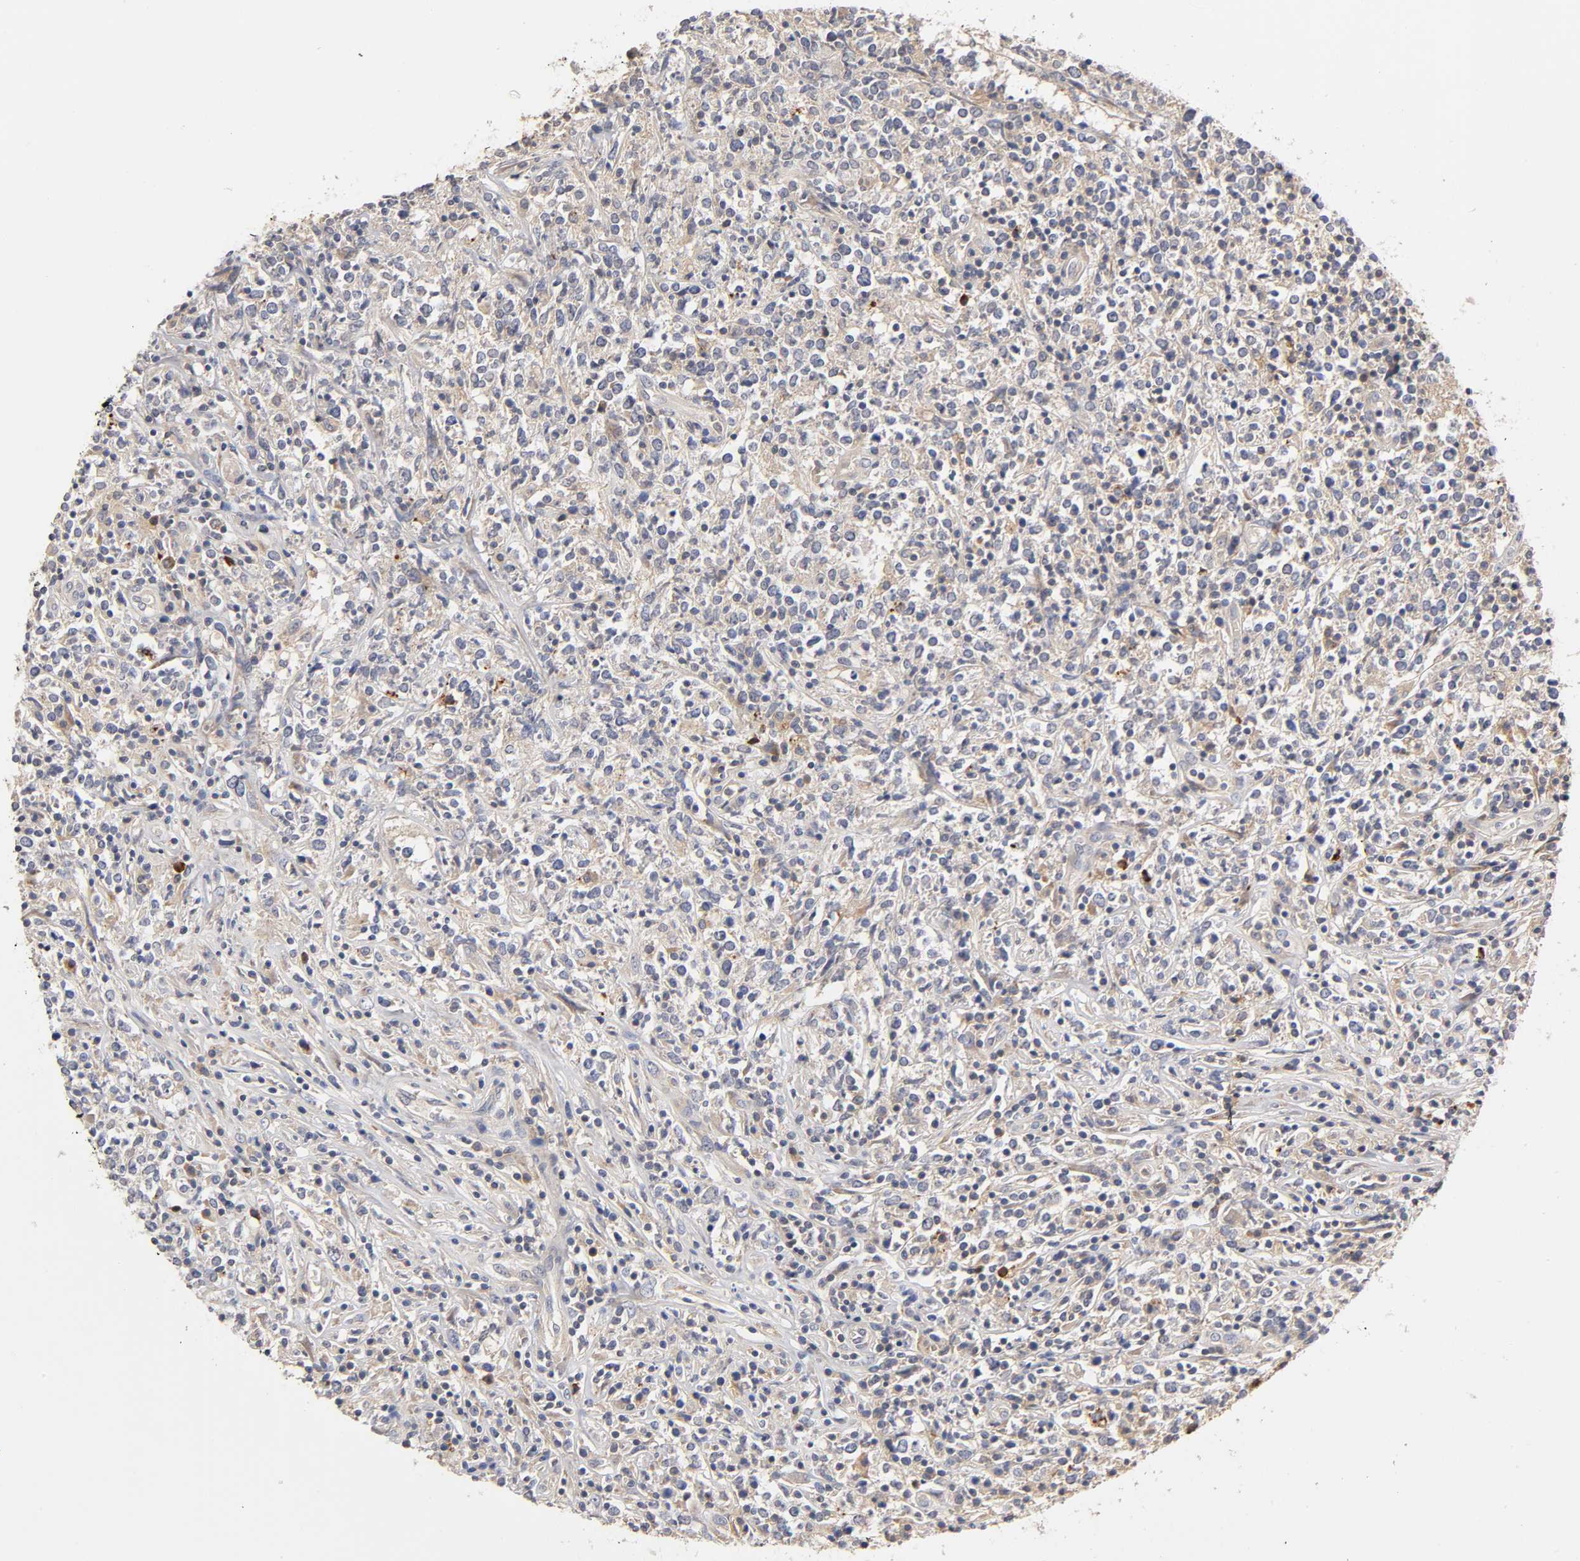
{"staining": {"intensity": "weak", "quantity": "25%-75%", "location": "cytoplasmic/membranous"}, "tissue": "lymphoma", "cell_type": "Tumor cells", "image_type": "cancer", "snomed": [{"axis": "morphology", "description": "Malignant lymphoma, non-Hodgkin's type, High grade"}, {"axis": "topography", "description": "Lymph node"}], "caption": "Weak cytoplasmic/membranous staining is seen in about 25%-75% of tumor cells in lymphoma. Ihc stains the protein of interest in brown and the nuclei are stained blue.", "gene": "RHOA", "patient": {"sex": "female", "age": 84}}